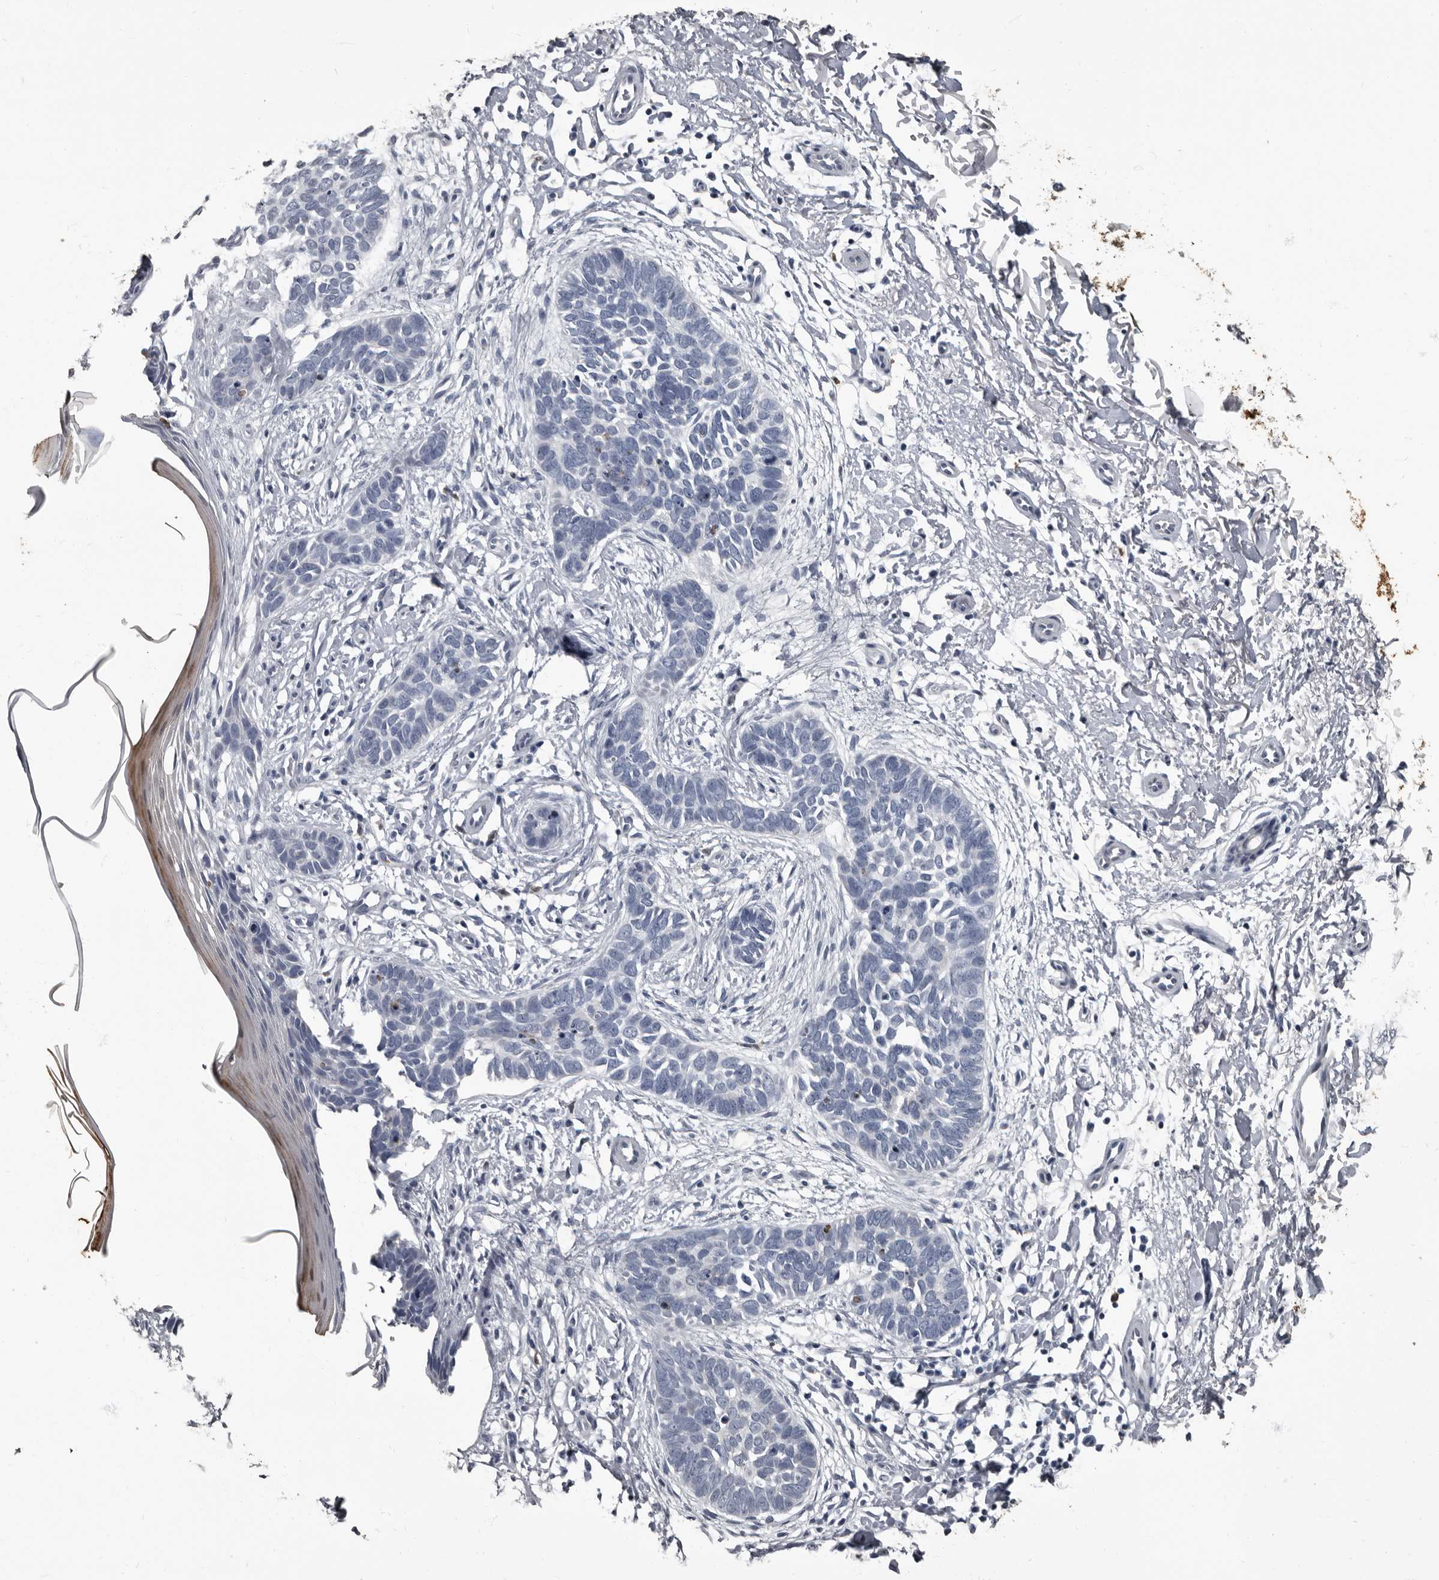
{"staining": {"intensity": "negative", "quantity": "none", "location": "none"}, "tissue": "skin cancer", "cell_type": "Tumor cells", "image_type": "cancer", "snomed": [{"axis": "morphology", "description": "Normal tissue, NOS"}, {"axis": "morphology", "description": "Basal cell carcinoma"}, {"axis": "topography", "description": "Skin"}], "caption": "Immunohistochemical staining of human skin basal cell carcinoma displays no significant expression in tumor cells.", "gene": "TPD52L1", "patient": {"sex": "male", "age": 77}}